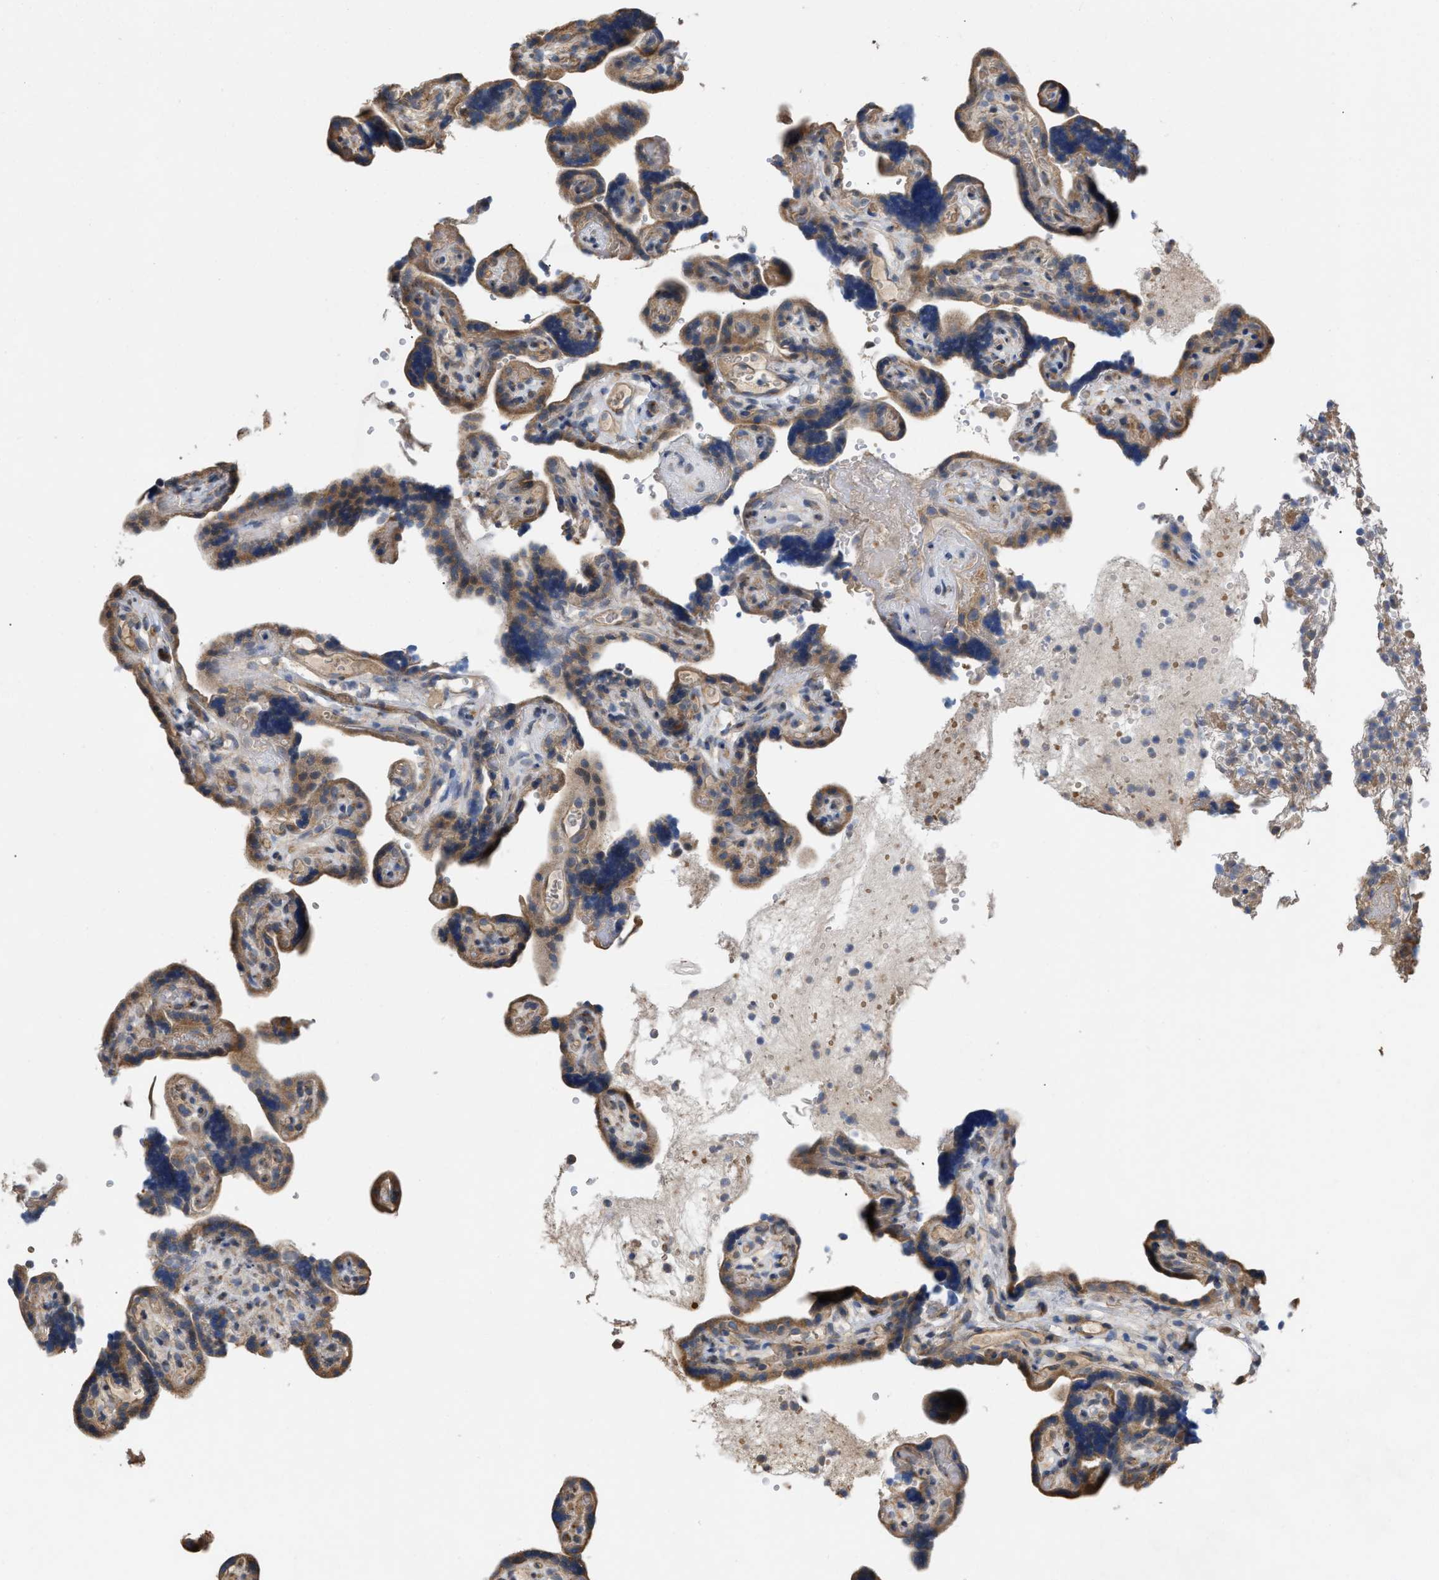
{"staining": {"intensity": "moderate", "quantity": ">75%", "location": "cytoplasmic/membranous"}, "tissue": "placenta", "cell_type": "Decidual cells", "image_type": "normal", "snomed": [{"axis": "morphology", "description": "Normal tissue, NOS"}, {"axis": "topography", "description": "Placenta"}], "caption": "Moderate cytoplasmic/membranous positivity is seen in approximately >75% of decidual cells in unremarkable placenta.", "gene": "SLC4A11", "patient": {"sex": "female", "age": 30}}